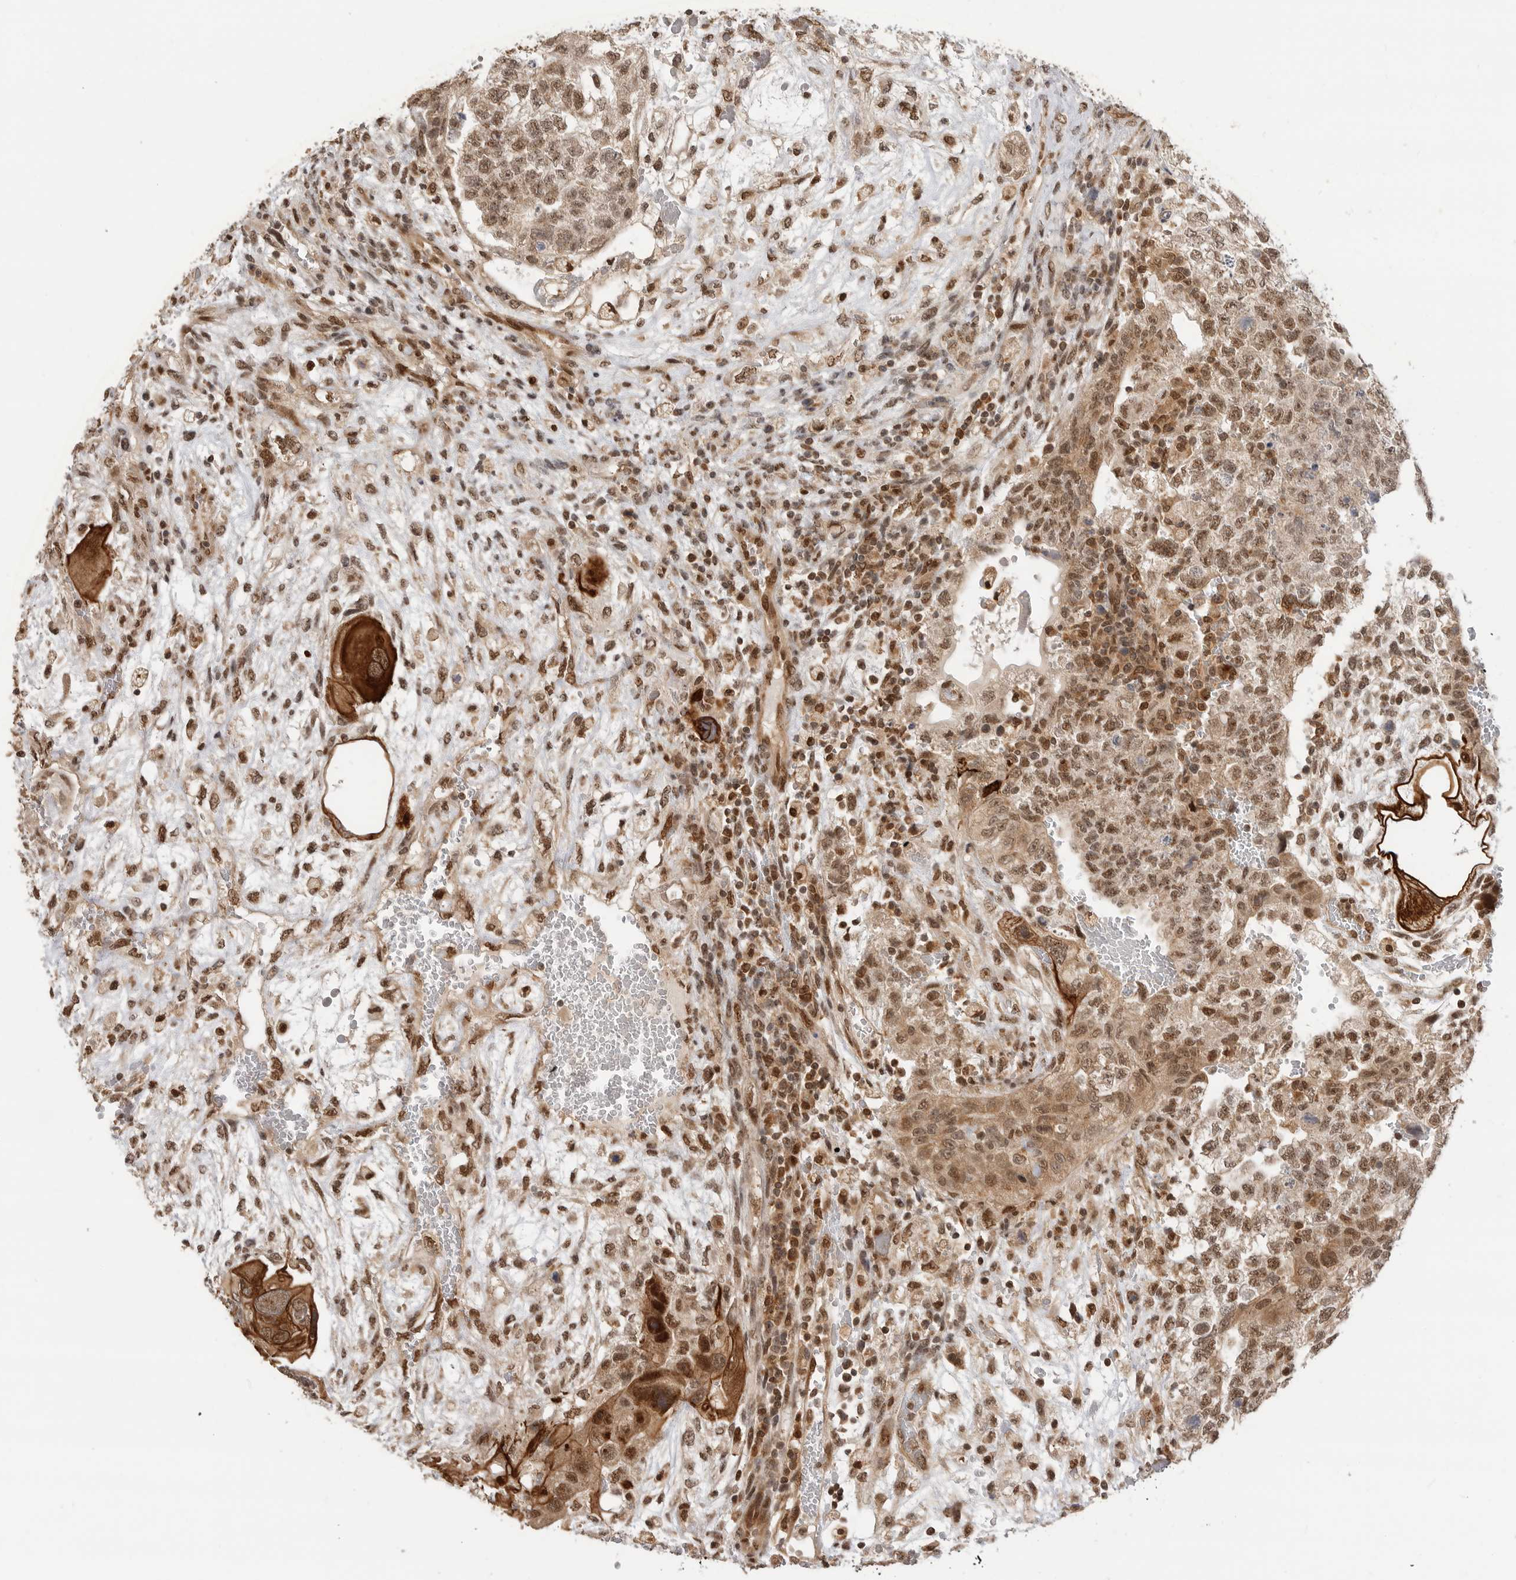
{"staining": {"intensity": "moderate", "quantity": ">75%", "location": "cytoplasmic/membranous,nuclear"}, "tissue": "testis cancer", "cell_type": "Tumor cells", "image_type": "cancer", "snomed": [{"axis": "morphology", "description": "Carcinoma, Embryonal, NOS"}, {"axis": "topography", "description": "Testis"}], "caption": "This histopathology image exhibits testis embryonal carcinoma stained with immunohistochemistry to label a protein in brown. The cytoplasmic/membranous and nuclear of tumor cells show moderate positivity for the protein. Nuclei are counter-stained blue.", "gene": "ALKAL1", "patient": {"sex": "male", "age": 36}}